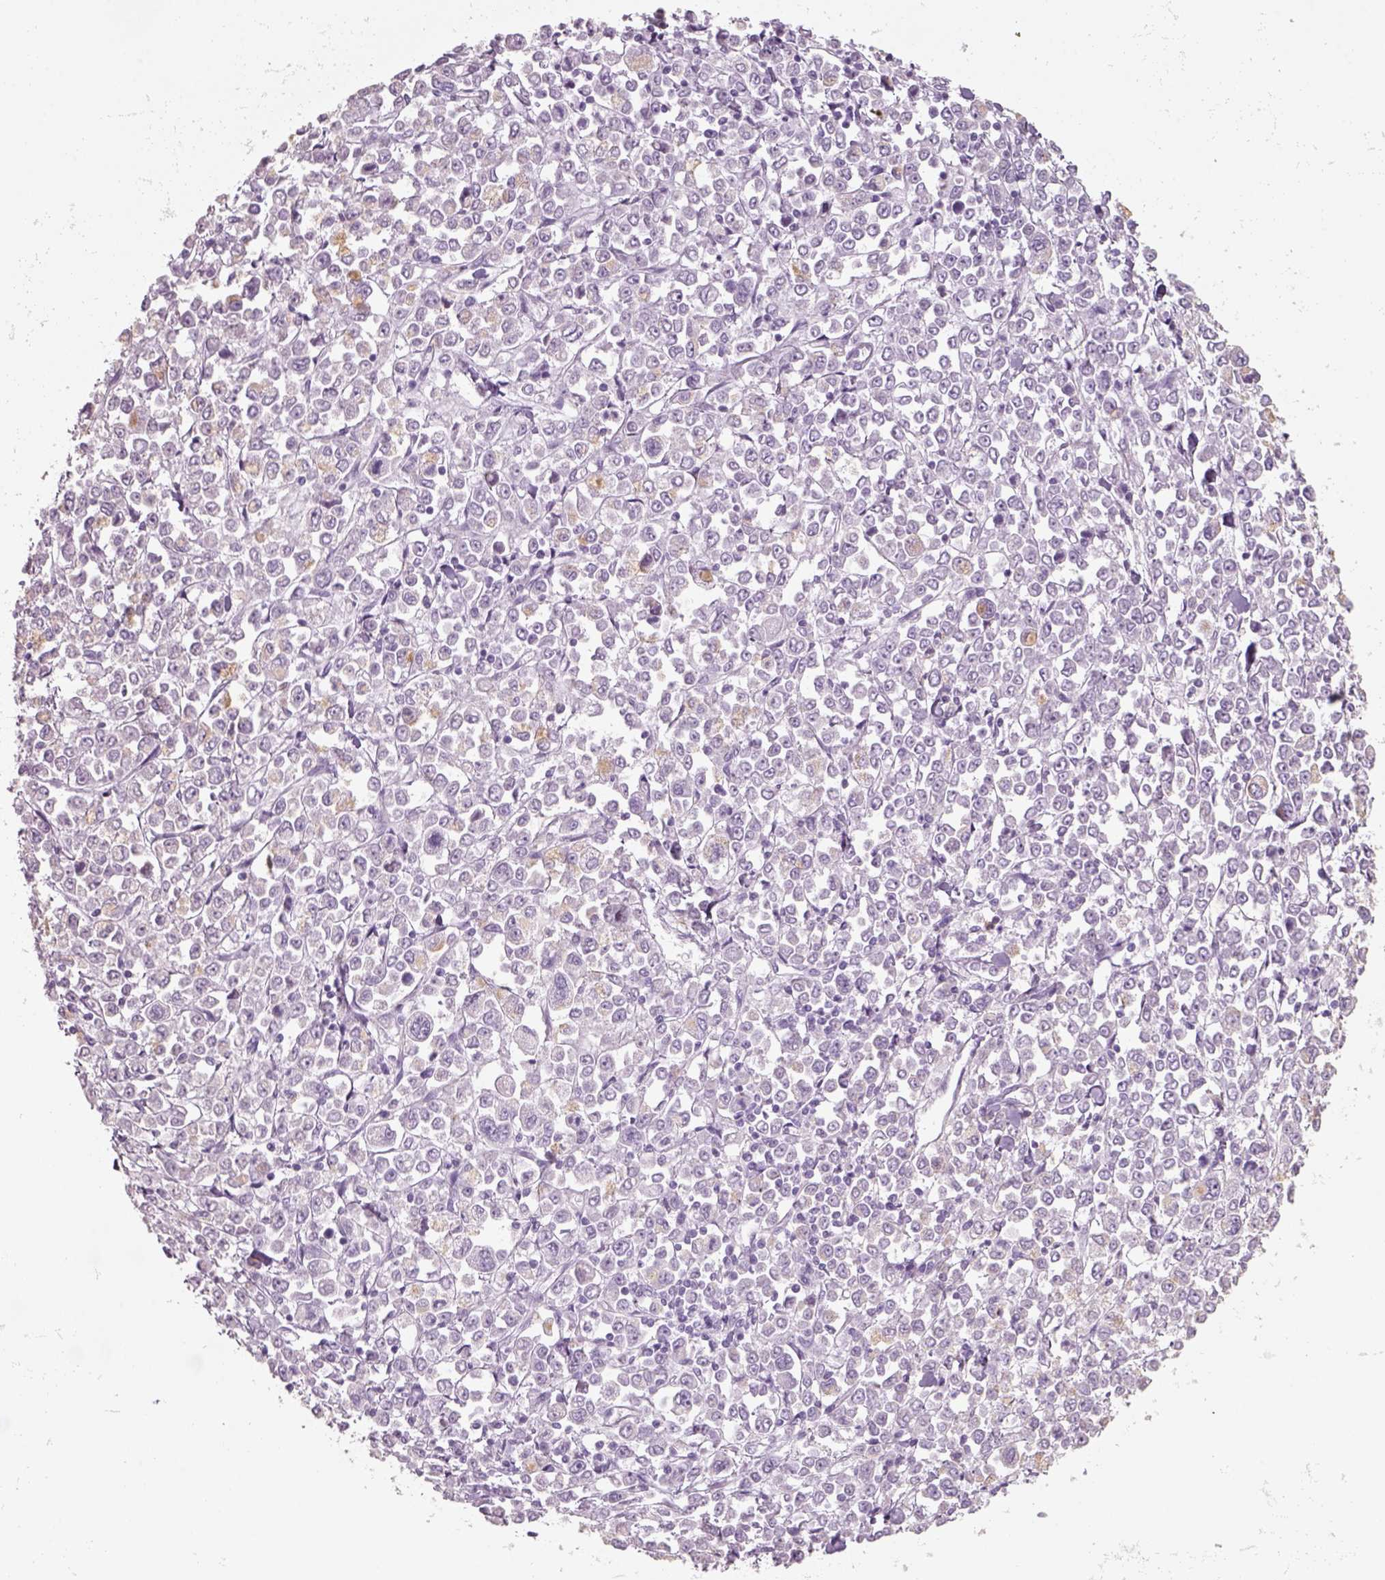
{"staining": {"intensity": "weak", "quantity": "<25%", "location": "cytoplasmic/membranous"}, "tissue": "stomach cancer", "cell_type": "Tumor cells", "image_type": "cancer", "snomed": [{"axis": "morphology", "description": "Adenocarcinoma, NOS"}, {"axis": "topography", "description": "Stomach, upper"}], "caption": "Protein analysis of stomach cancer reveals no significant staining in tumor cells.", "gene": "SLC6A2", "patient": {"sex": "male", "age": 70}}